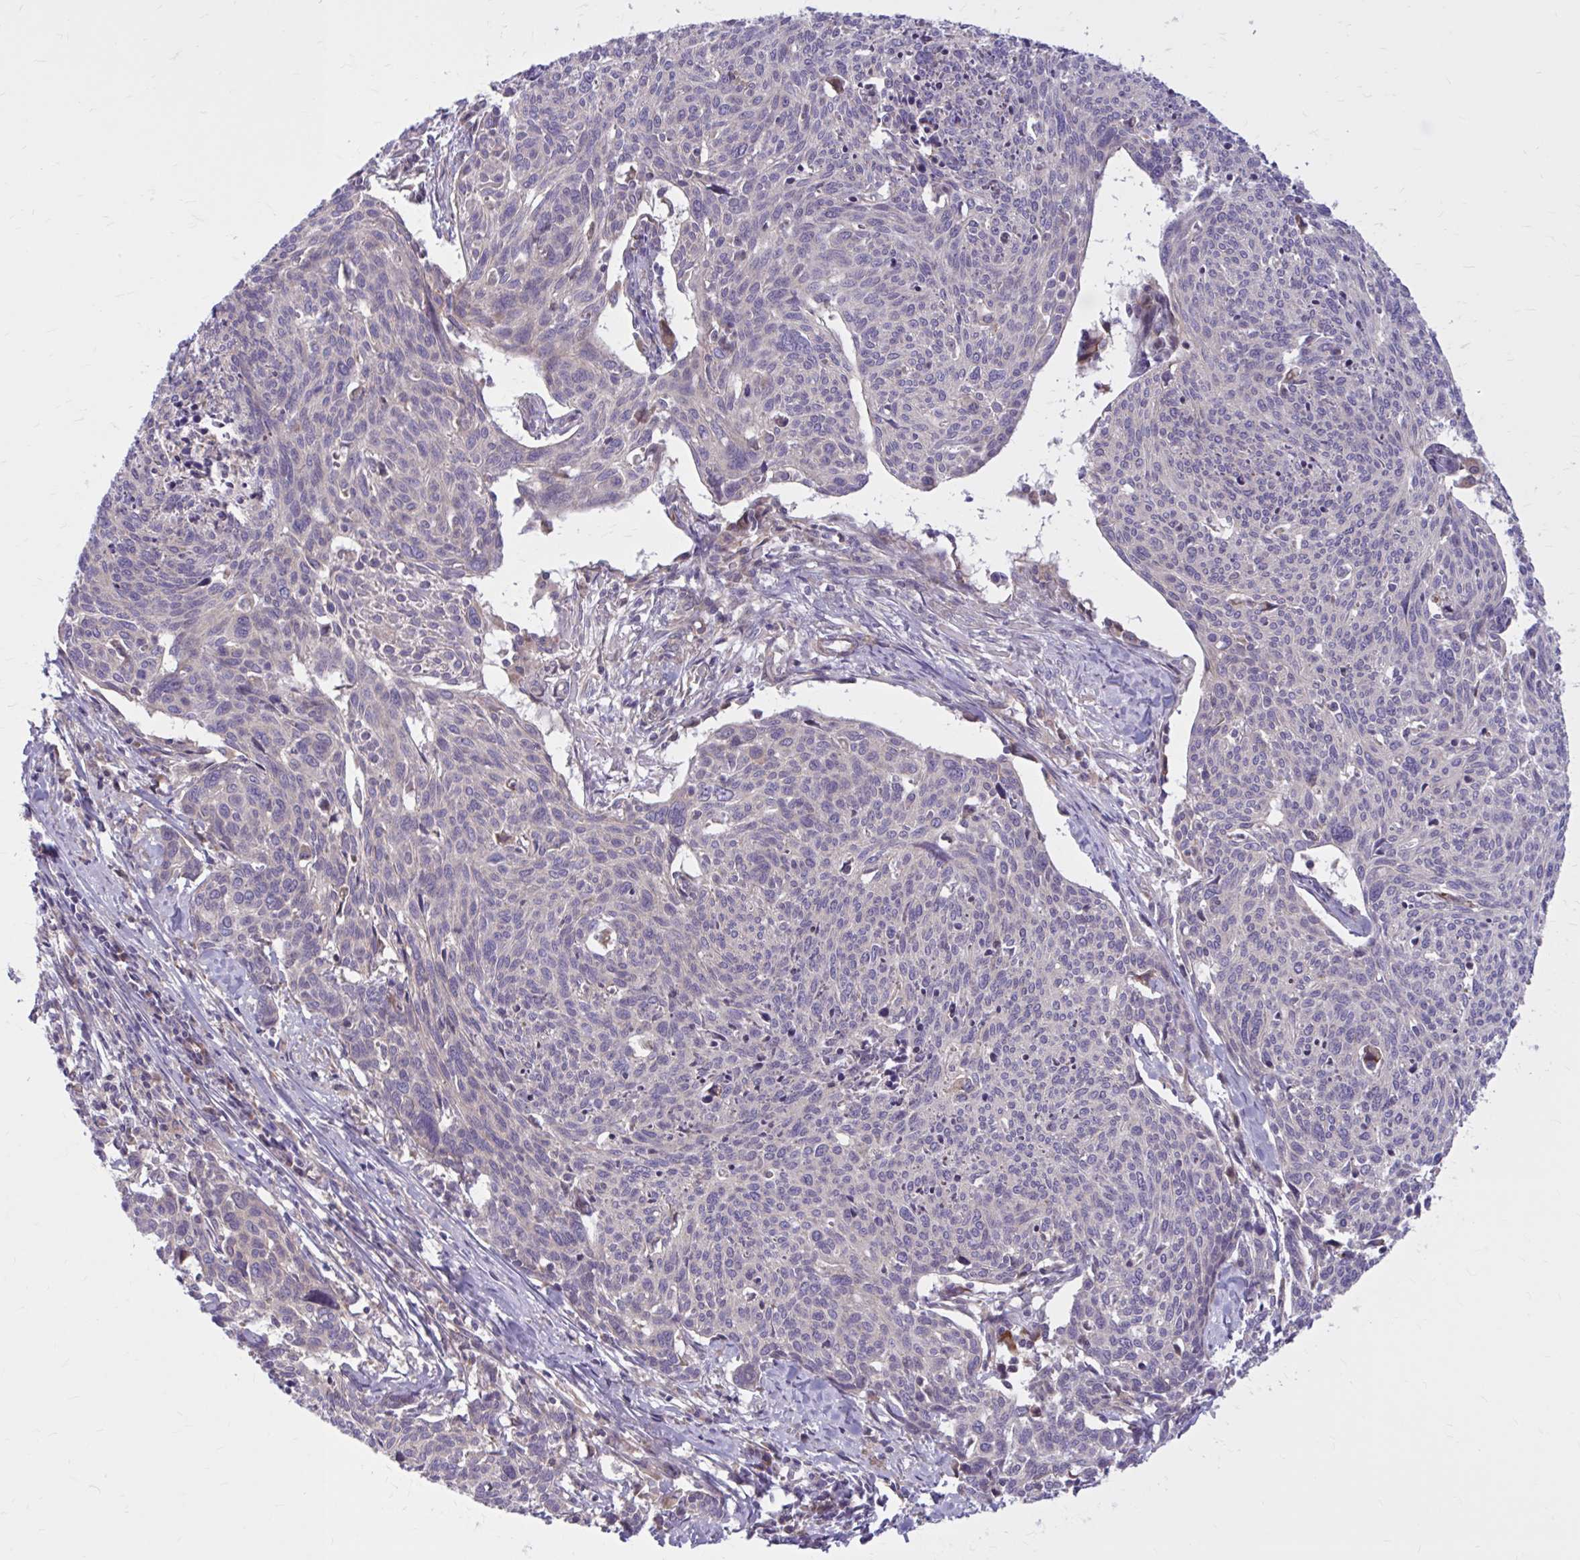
{"staining": {"intensity": "weak", "quantity": "<25%", "location": "cytoplasmic/membranous"}, "tissue": "cervical cancer", "cell_type": "Tumor cells", "image_type": "cancer", "snomed": [{"axis": "morphology", "description": "Squamous cell carcinoma, NOS"}, {"axis": "topography", "description": "Cervix"}], "caption": "The histopathology image displays no significant expression in tumor cells of squamous cell carcinoma (cervical). (Immunohistochemistry, brightfield microscopy, high magnification).", "gene": "SNF8", "patient": {"sex": "female", "age": 49}}